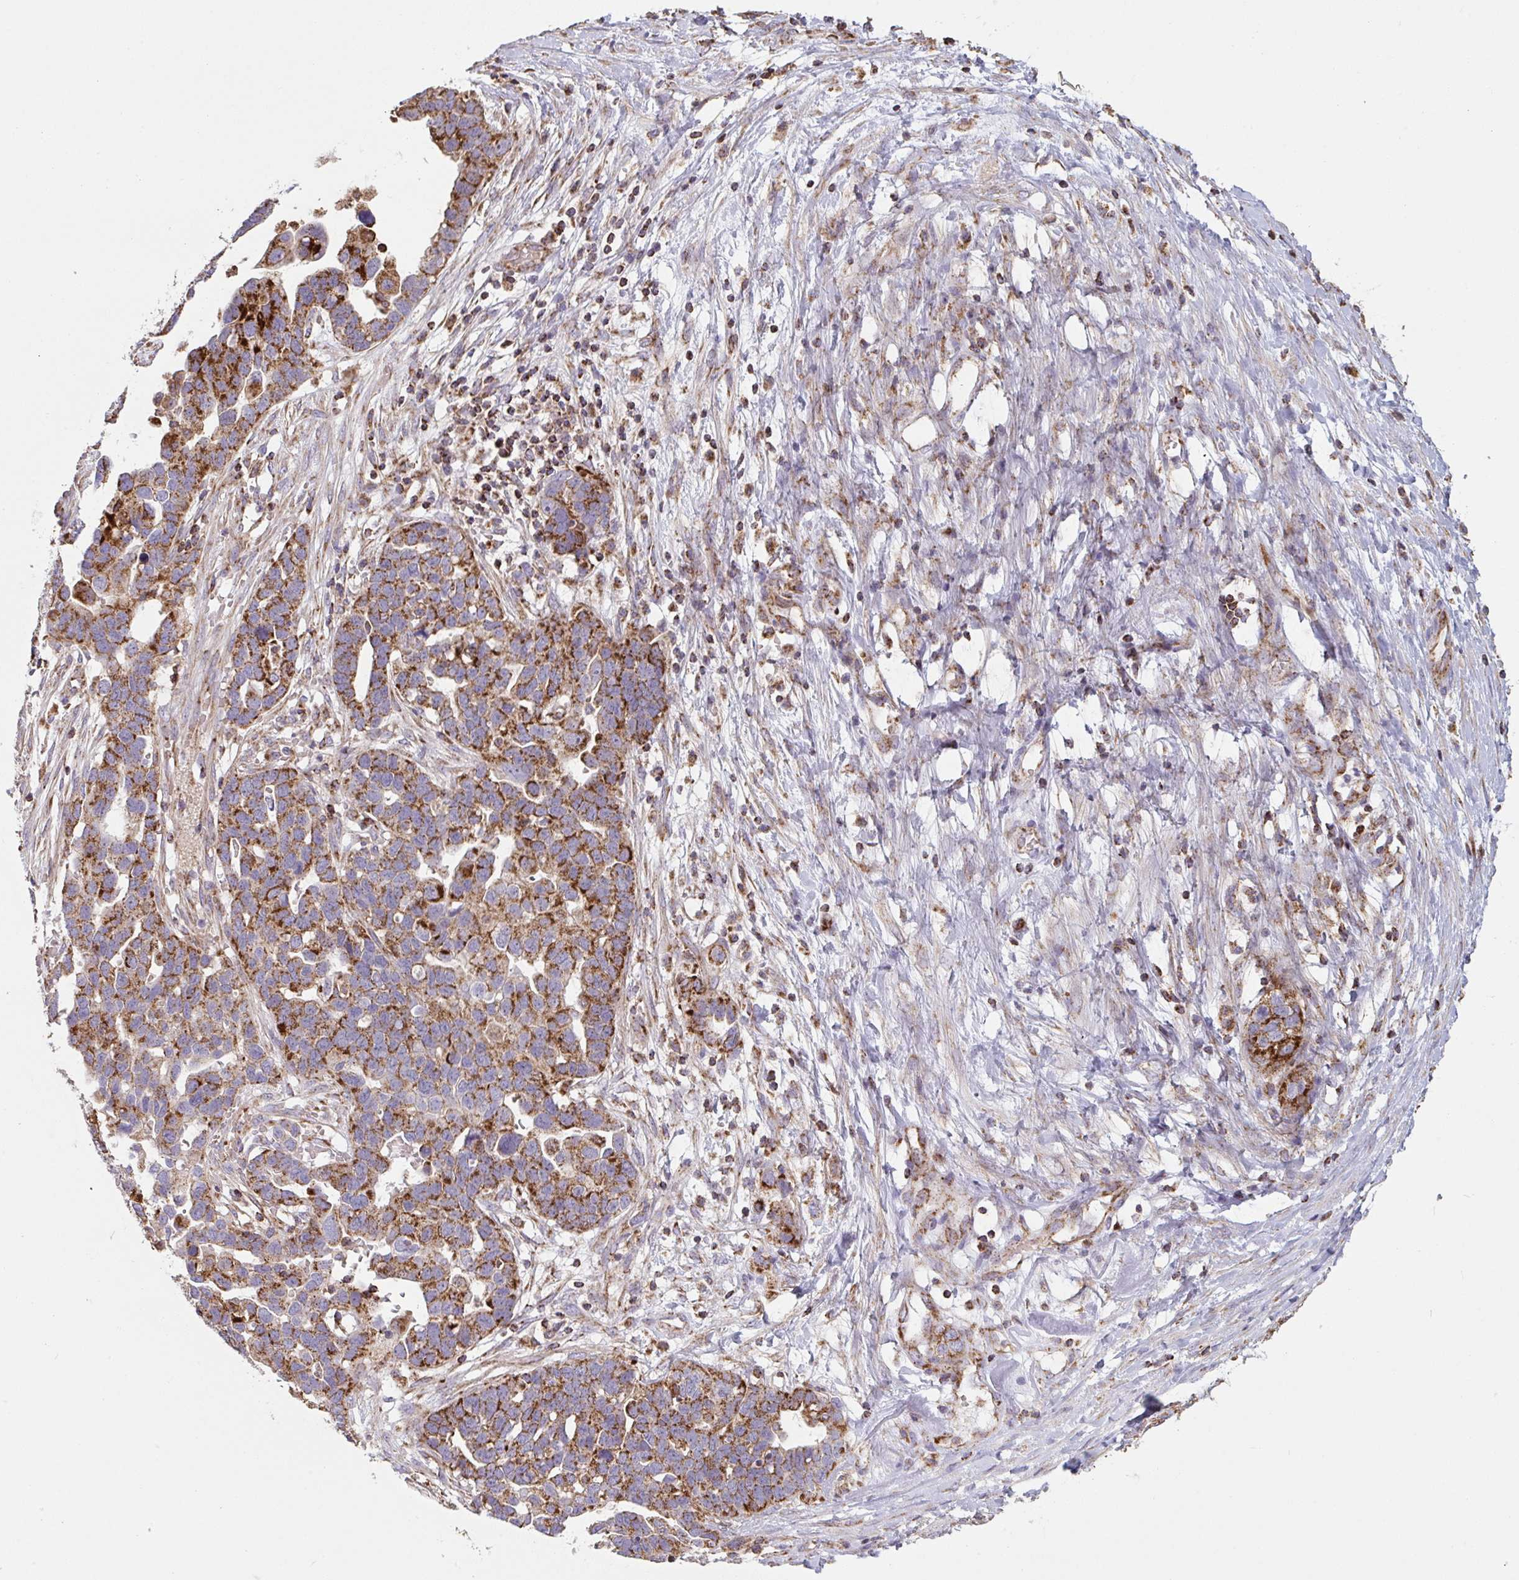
{"staining": {"intensity": "strong", "quantity": ">75%", "location": "cytoplasmic/membranous"}, "tissue": "ovarian cancer", "cell_type": "Tumor cells", "image_type": "cancer", "snomed": [{"axis": "morphology", "description": "Cystadenocarcinoma, serous, NOS"}, {"axis": "topography", "description": "Ovary"}], "caption": "Strong cytoplasmic/membranous protein staining is appreciated in about >75% of tumor cells in ovarian serous cystadenocarcinoma.", "gene": "MICOS10", "patient": {"sex": "female", "age": 54}}